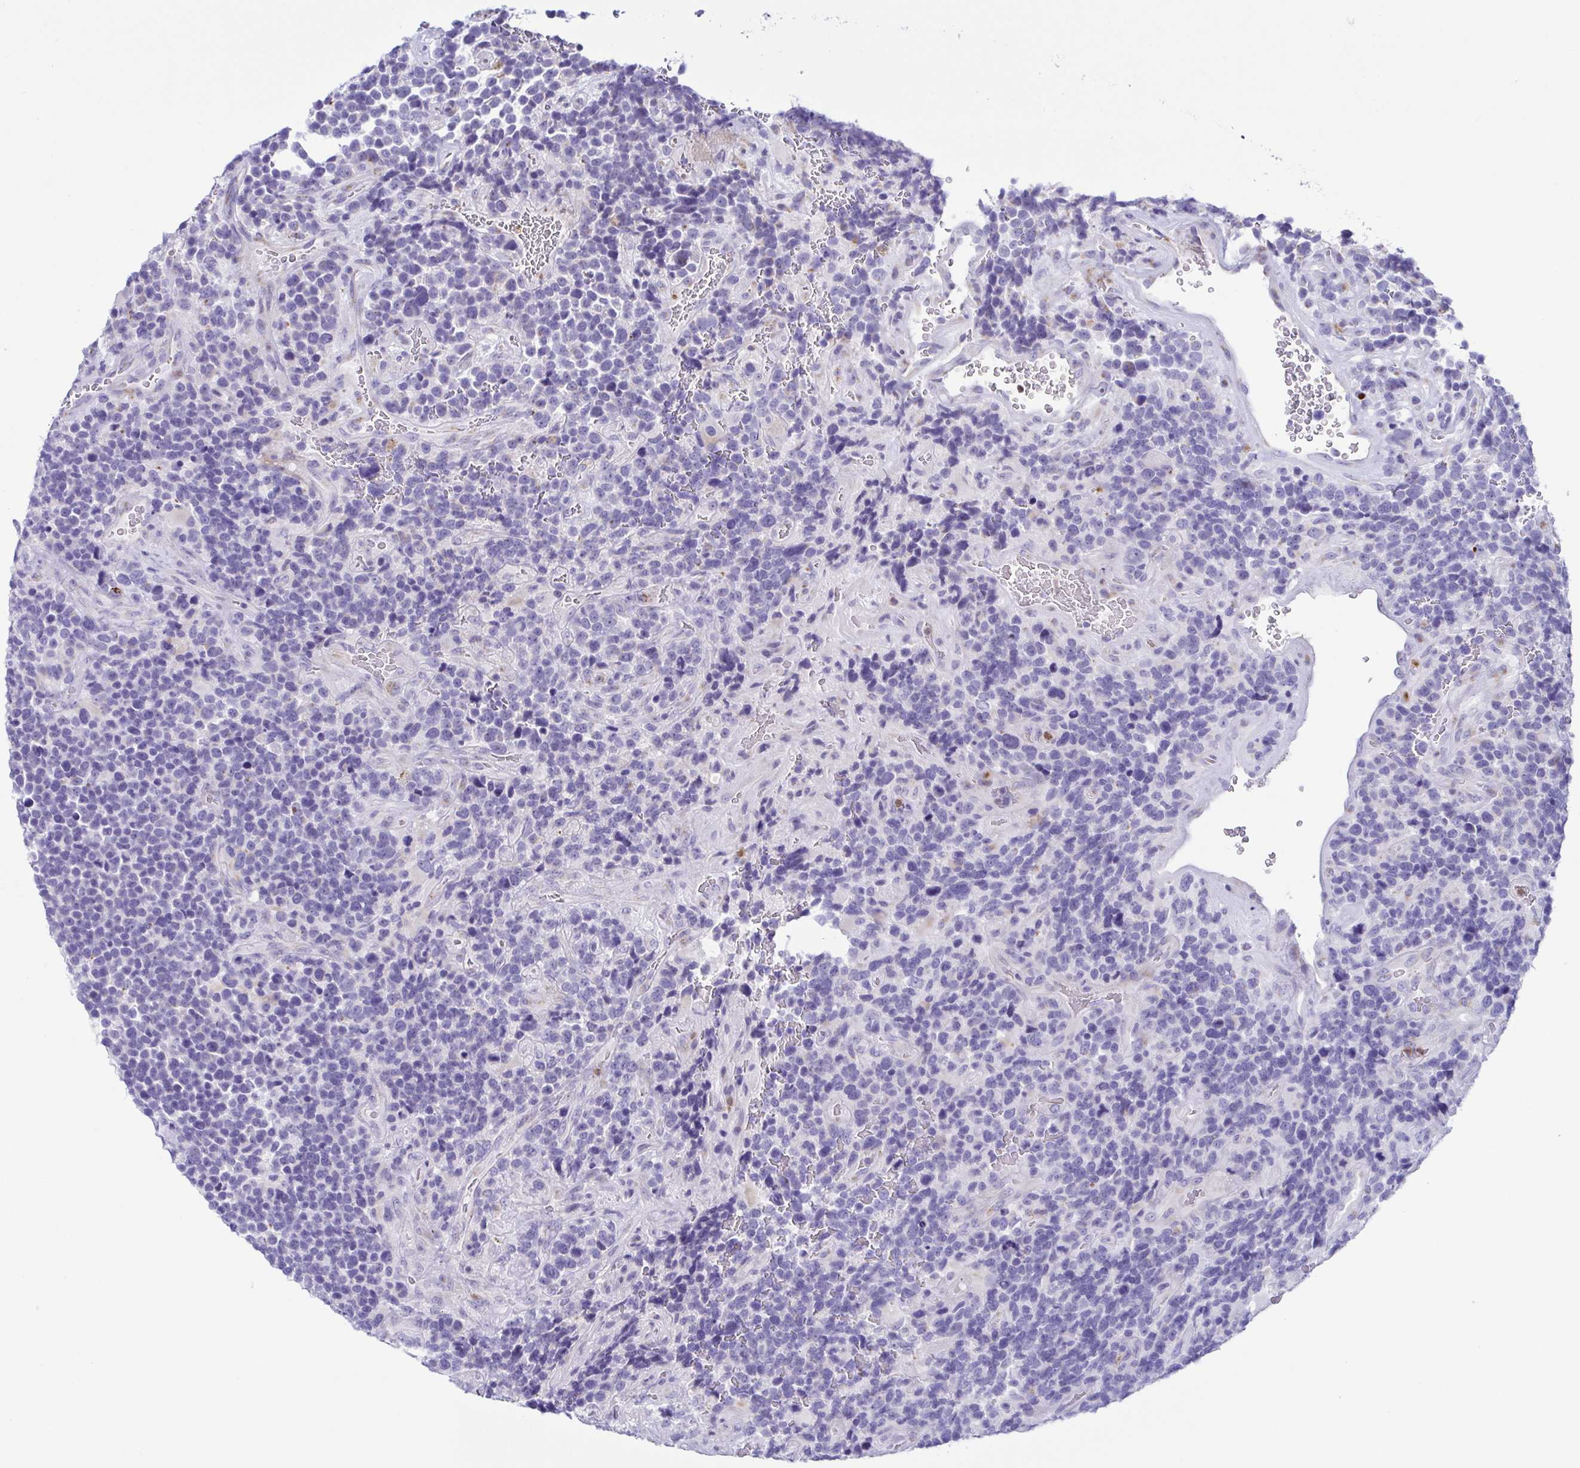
{"staining": {"intensity": "negative", "quantity": "none", "location": "none"}, "tissue": "glioma", "cell_type": "Tumor cells", "image_type": "cancer", "snomed": [{"axis": "morphology", "description": "Glioma, malignant, High grade"}, {"axis": "topography", "description": "Brain"}], "caption": "This is an immunohistochemistry histopathology image of human malignant high-grade glioma. There is no staining in tumor cells.", "gene": "AZU1", "patient": {"sex": "male", "age": 33}}